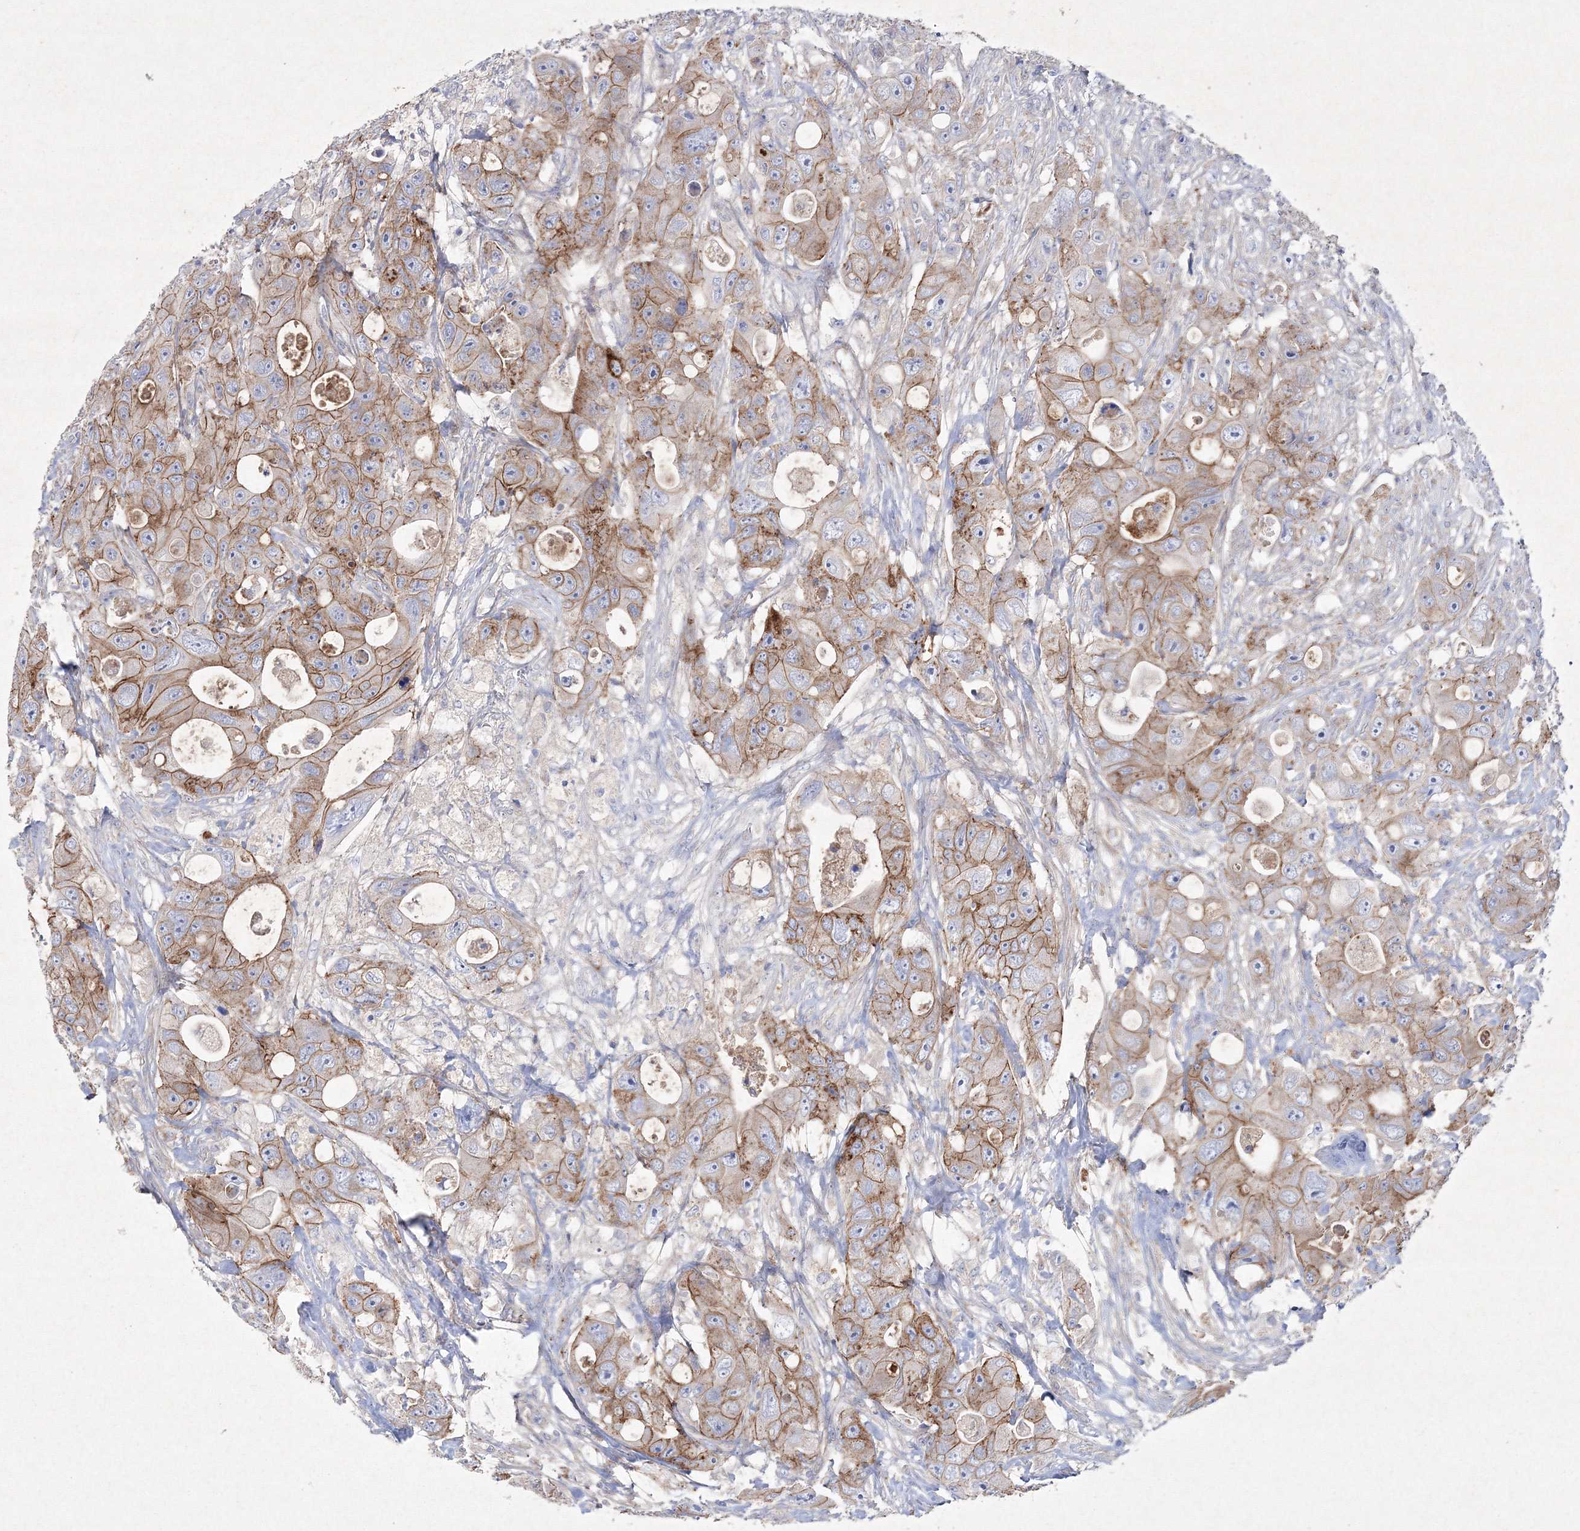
{"staining": {"intensity": "moderate", "quantity": ">75%", "location": "cytoplasmic/membranous"}, "tissue": "colorectal cancer", "cell_type": "Tumor cells", "image_type": "cancer", "snomed": [{"axis": "morphology", "description": "Adenocarcinoma, NOS"}, {"axis": "topography", "description": "Colon"}], "caption": "A histopathology image showing moderate cytoplasmic/membranous positivity in approximately >75% of tumor cells in colorectal cancer (adenocarcinoma), as visualized by brown immunohistochemical staining.", "gene": "NAA40", "patient": {"sex": "female", "age": 46}}